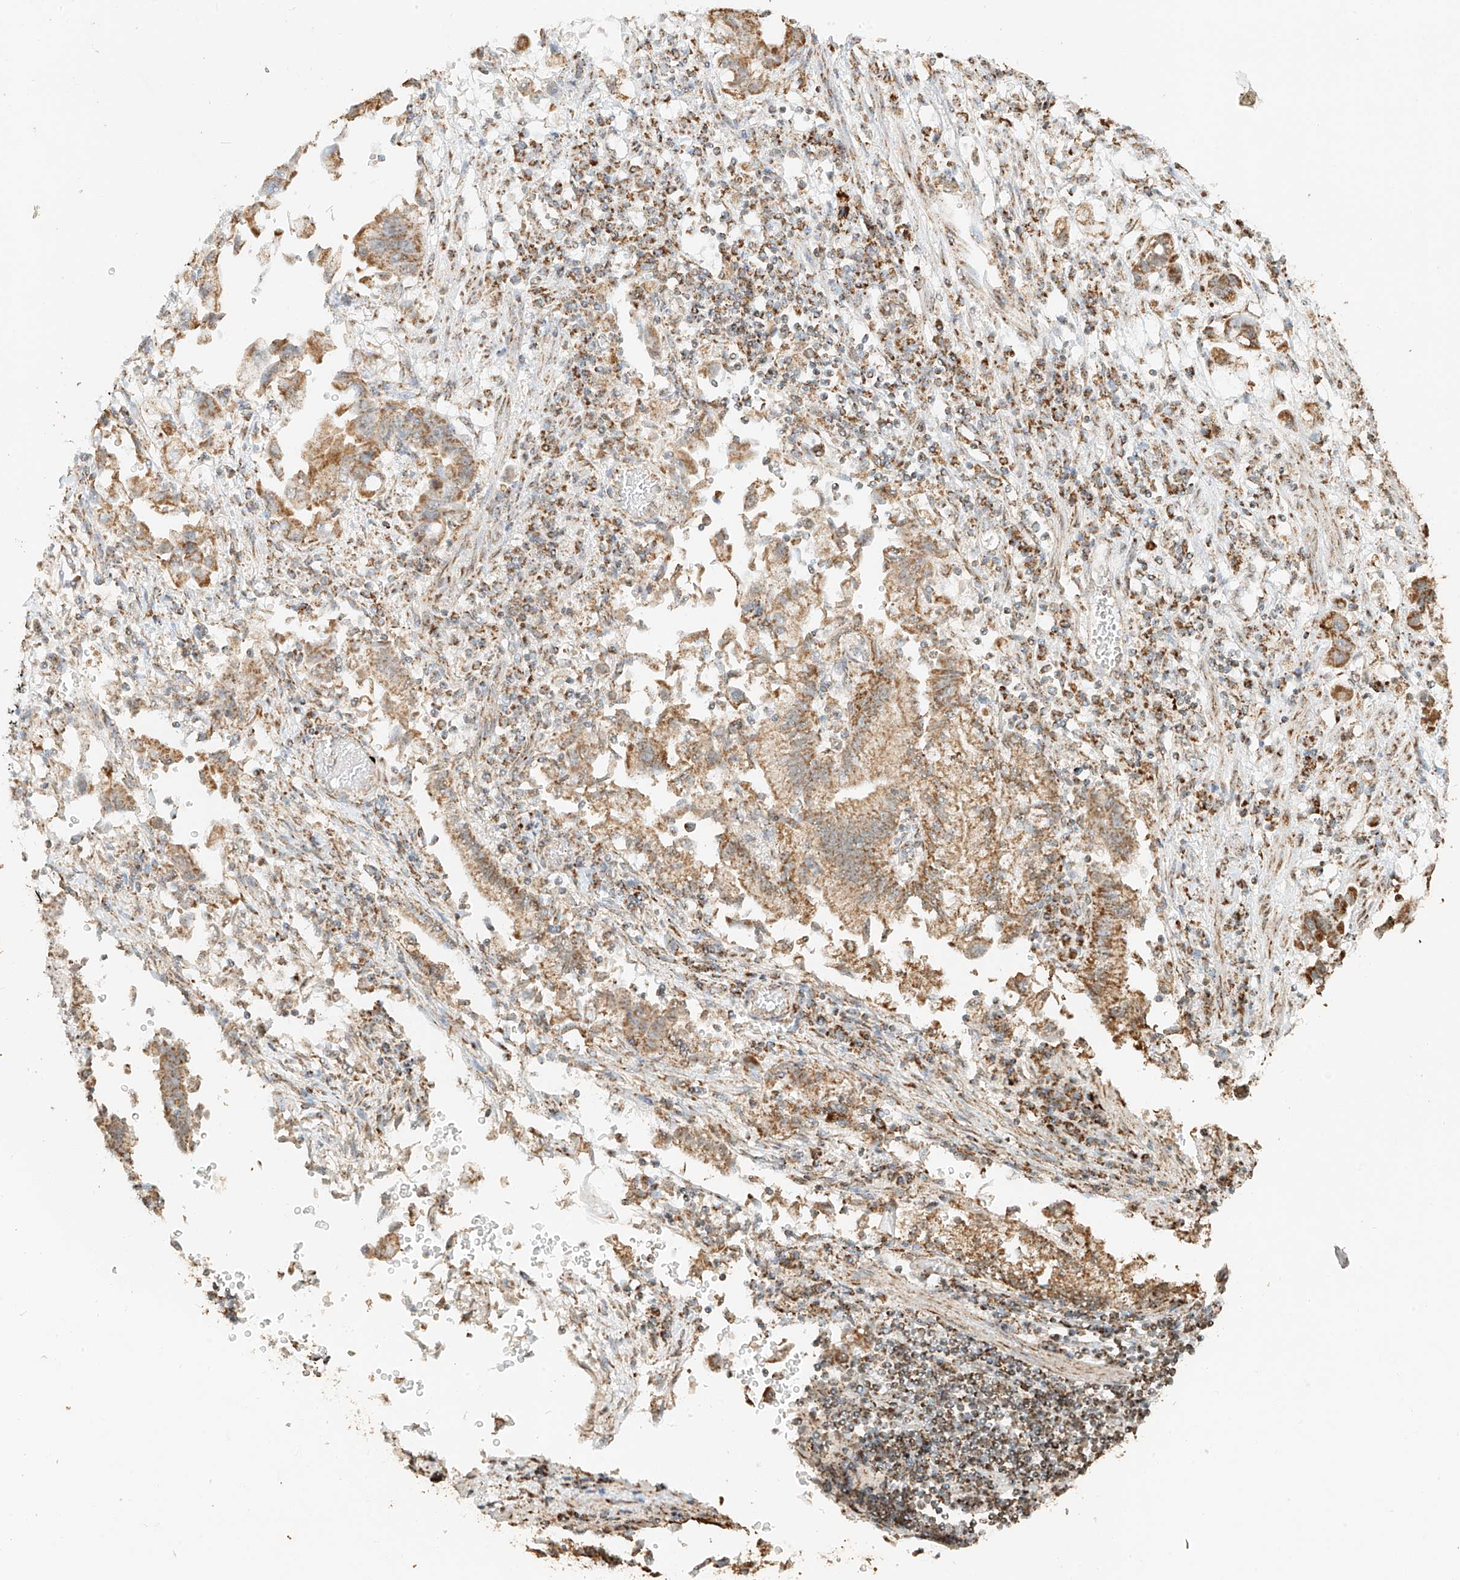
{"staining": {"intensity": "moderate", "quantity": ">75%", "location": "cytoplasmic/membranous"}, "tissue": "stomach cancer", "cell_type": "Tumor cells", "image_type": "cancer", "snomed": [{"axis": "morphology", "description": "Adenocarcinoma, NOS"}, {"axis": "topography", "description": "Stomach"}], "caption": "A brown stain shows moderate cytoplasmic/membranous positivity of a protein in human stomach cancer tumor cells.", "gene": "MIPEP", "patient": {"sex": "male", "age": 62}}